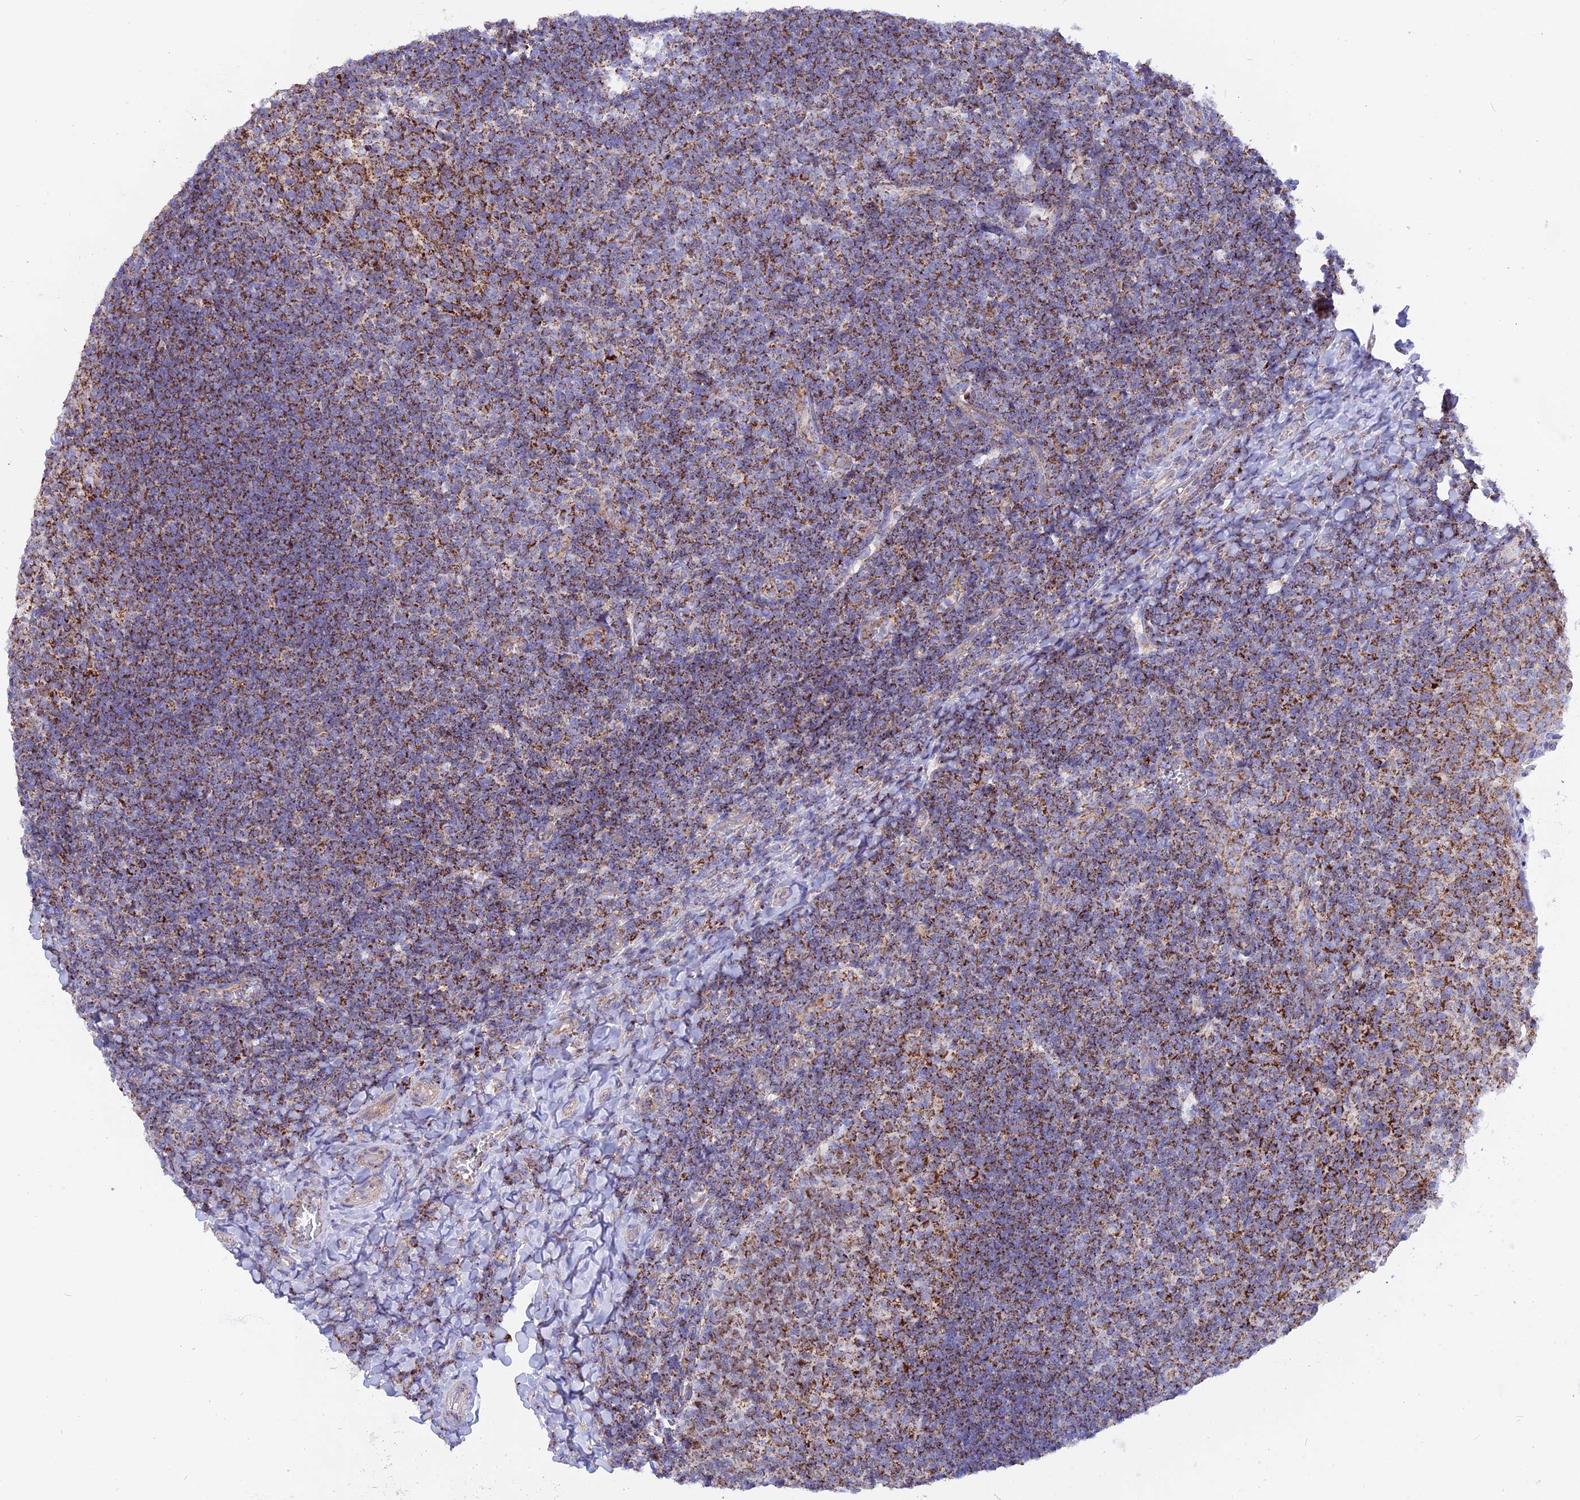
{"staining": {"intensity": "strong", "quantity": ">75%", "location": "cytoplasmic/membranous"}, "tissue": "tonsil", "cell_type": "Germinal center cells", "image_type": "normal", "snomed": [{"axis": "morphology", "description": "Normal tissue, NOS"}, {"axis": "topography", "description": "Tonsil"}], "caption": "Immunohistochemistry (IHC) photomicrograph of normal human tonsil stained for a protein (brown), which shows high levels of strong cytoplasmic/membranous expression in approximately >75% of germinal center cells.", "gene": "GCDH", "patient": {"sex": "female", "age": 10}}